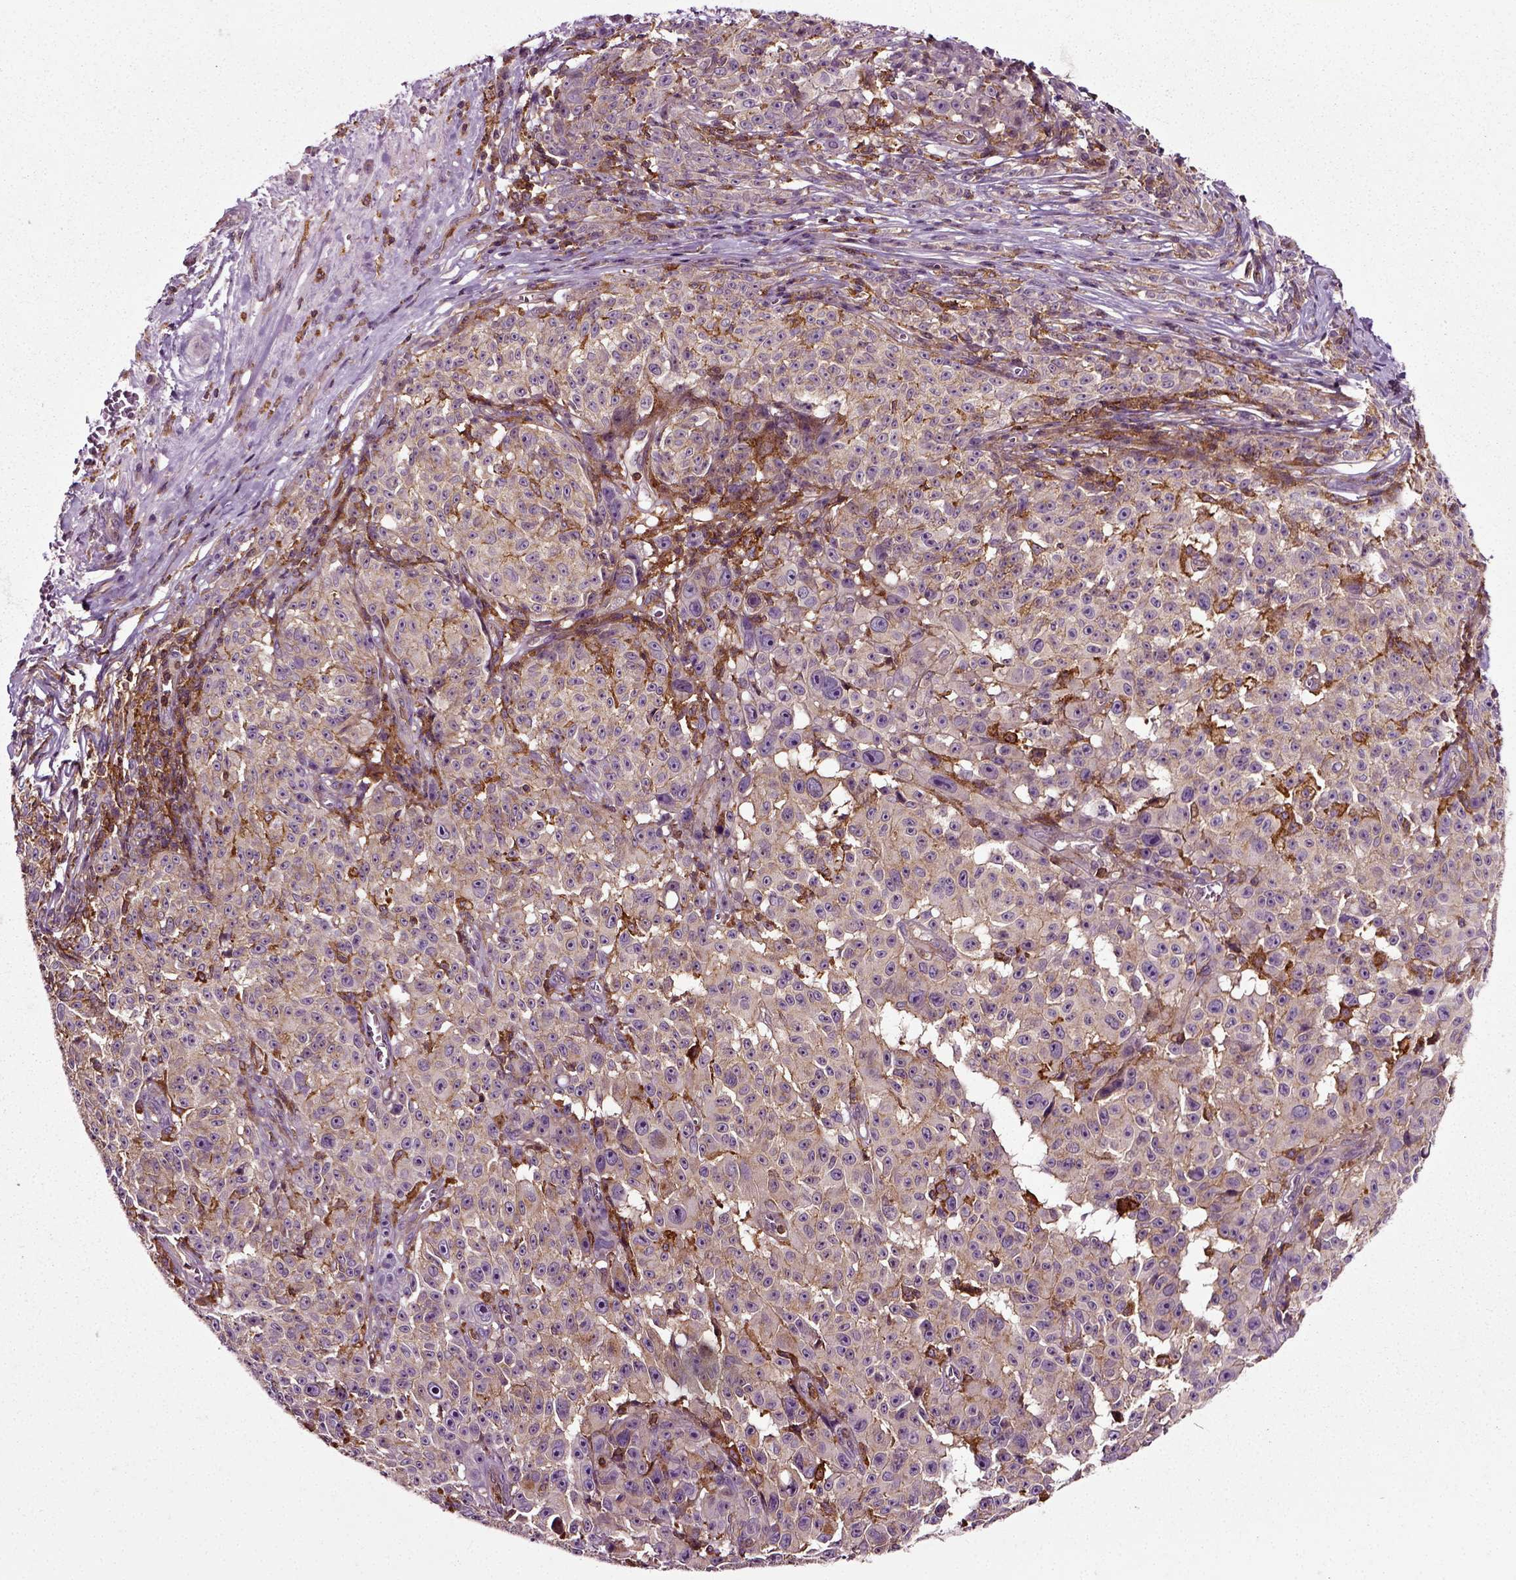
{"staining": {"intensity": "negative", "quantity": "none", "location": "none"}, "tissue": "melanoma", "cell_type": "Tumor cells", "image_type": "cancer", "snomed": [{"axis": "morphology", "description": "Malignant melanoma, NOS"}, {"axis": "topography", "description": "Skin"}], "caption": "This is an immunohistochemistry (IHC) image of human malignant melanoma. There is no staining in tumor cells.", "gene": "RHOF", "patient": {"sex": "female", "age": 82}}